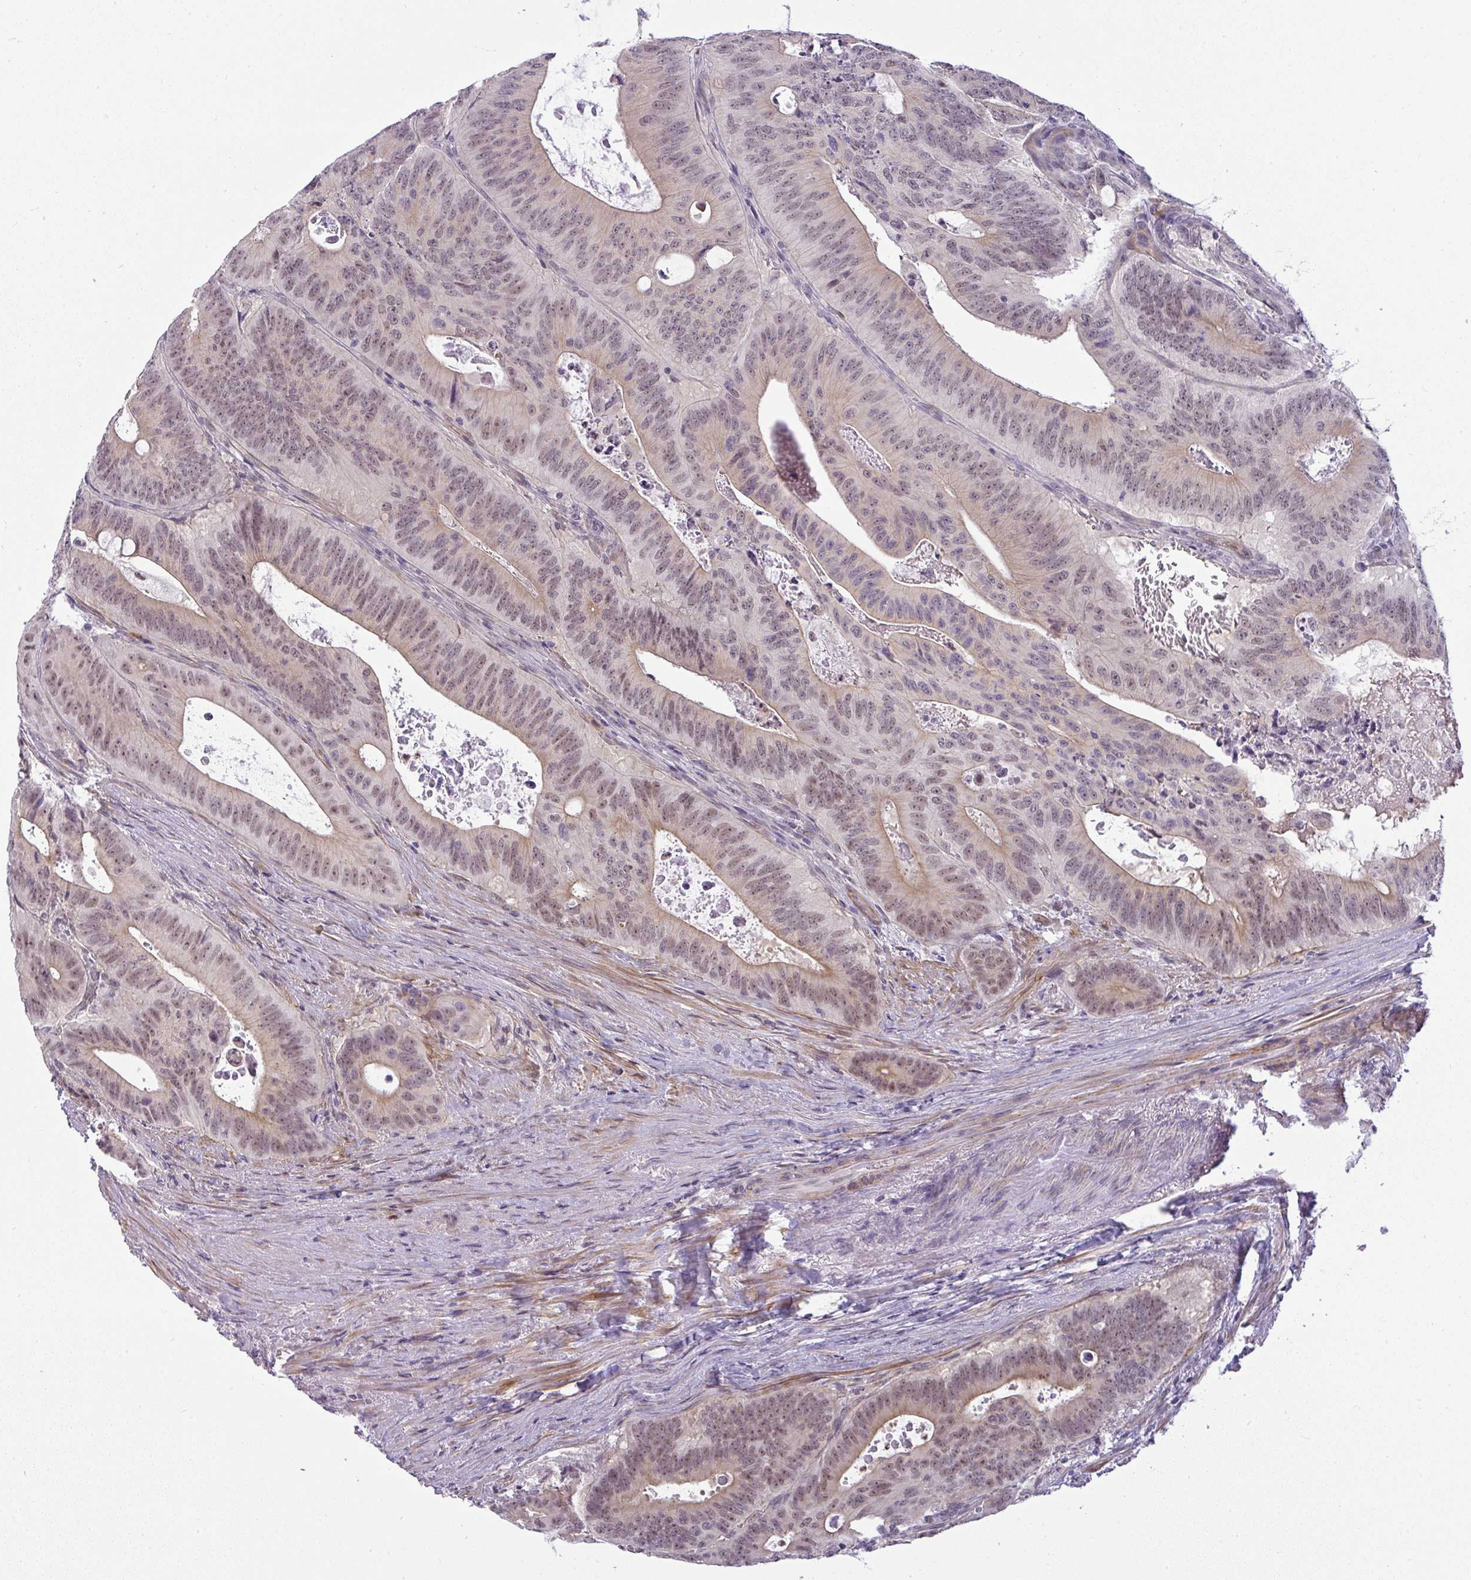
{"staining": {"intensity": "moderate", "quantity": "25%-75%", "location": "nuclear"}, "tissue": "colorectal cancer", "cell_type": "Tumor cells", "image_type": "cancer", "snomed": [{"axis": "morphology", "description": "Adenocarcinoma, NOS"}, {"axis": "topography", "description": "Colon"}], "caption": "A histopathology image of human colorectal cancer stained for a protein reveals moderate nuclear brown staining in tumor cells. (DAB (3,3'-diaminobenzidine) = brown stain, brightfield microscopy at high magnification).", "gene": "DZIP1", "patient": {"sex": "male", "age": 62}}